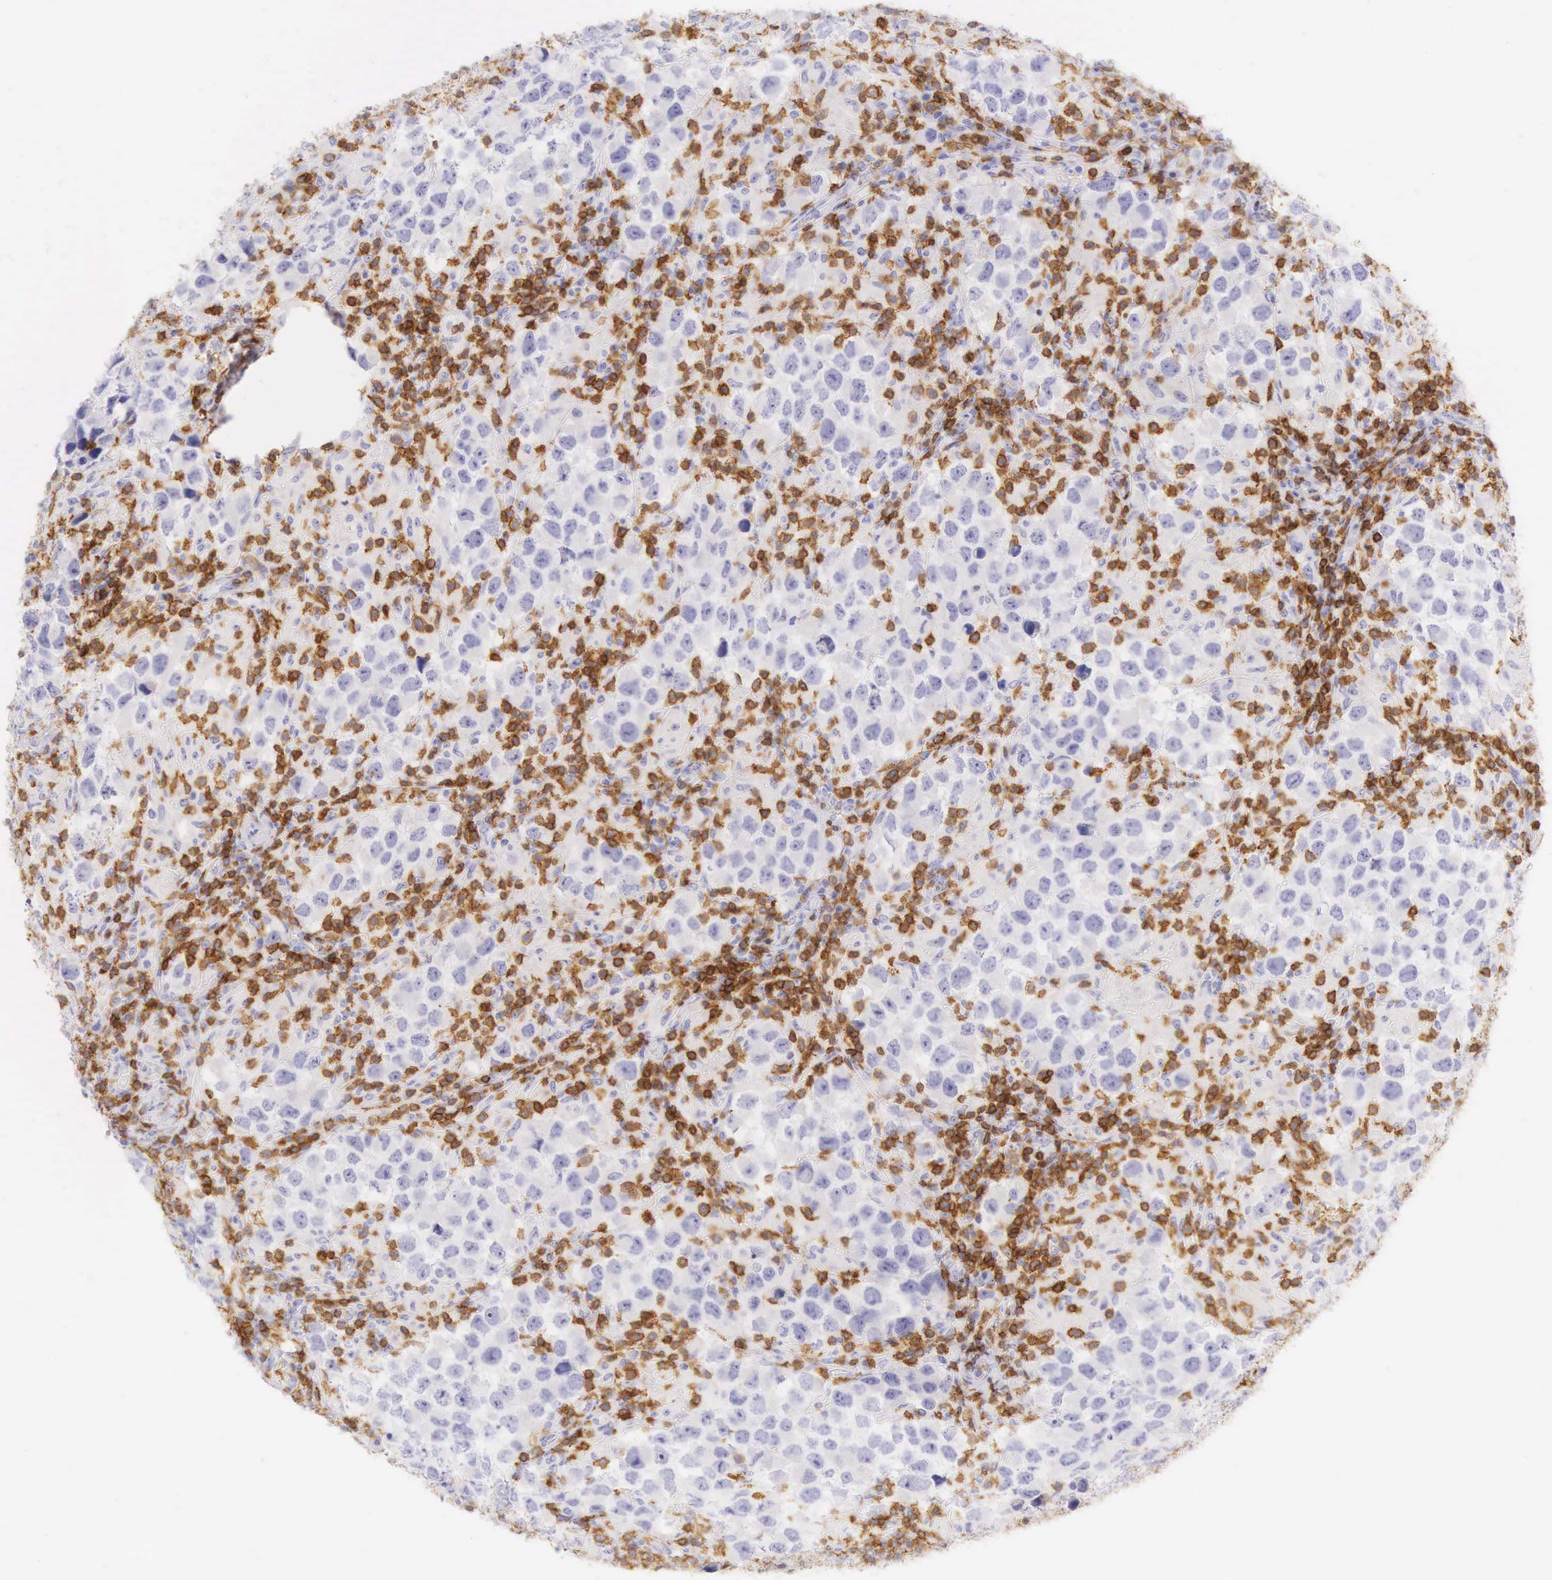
{"staining": {"intensity": "negative", "quantity": "none", "location": "none"}, "tissue": "testis cancer", "cell_type": "Tumor cells", "image_type": "cancer", "snomed": [{"axis": "morphology", "description": "Carcinoma, Embryonal, NOS"}, {"axis": "topography", "description": "Testis"}], "caption": "This is an IHC histopathology image of embryonal carcinoma (testis). There is no staining in tumor cells.", "gene": "CD3E", "patient": {"sex": "male", "age": 21}}